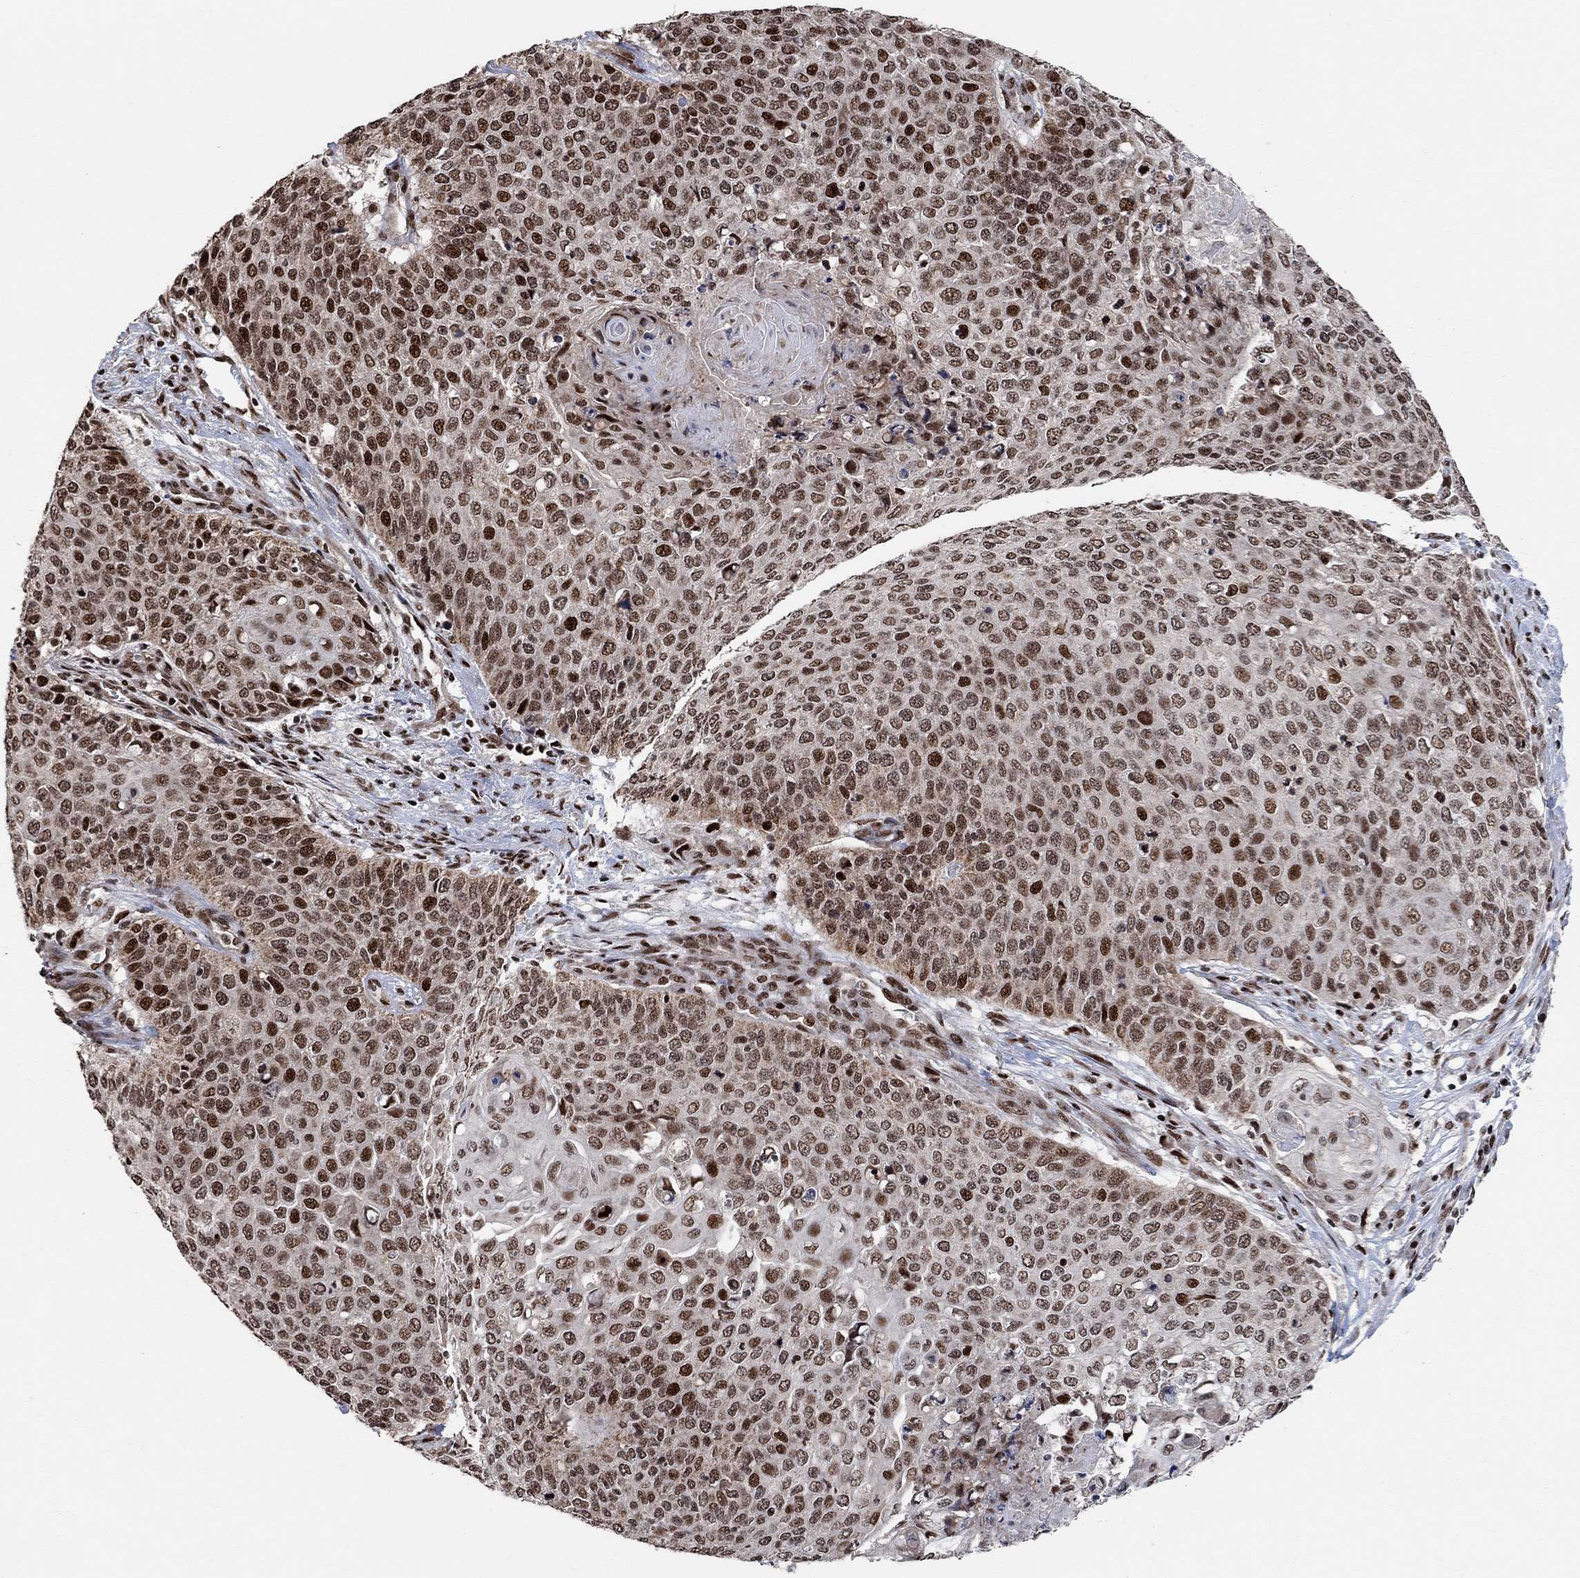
{"staining": {"intensity": "strong", "quantity": "25%-75%", "location": "cytoplasmic/membranous"}, "tissue": "cervical cancer", "cell_type": "Tumor cells", "image_type": "cancer", "snomed": [{"axis": "morphology", "description": "Squamous cell carcinoma, NOS"}, {"axis": "topography", "description": "Cervix"}], "caption": "Protein expression analysis of human cervical cancer reveals strong cytoplasmic/membranous expression in approximately 25%-75% of tumor cells. The staining was performed using DAB, with brown indicating positive protein expression. Nuclei are stained blue with hematoxylin.", "gene": "E4F1", "patient": {"sex": "female", "age": 39}}